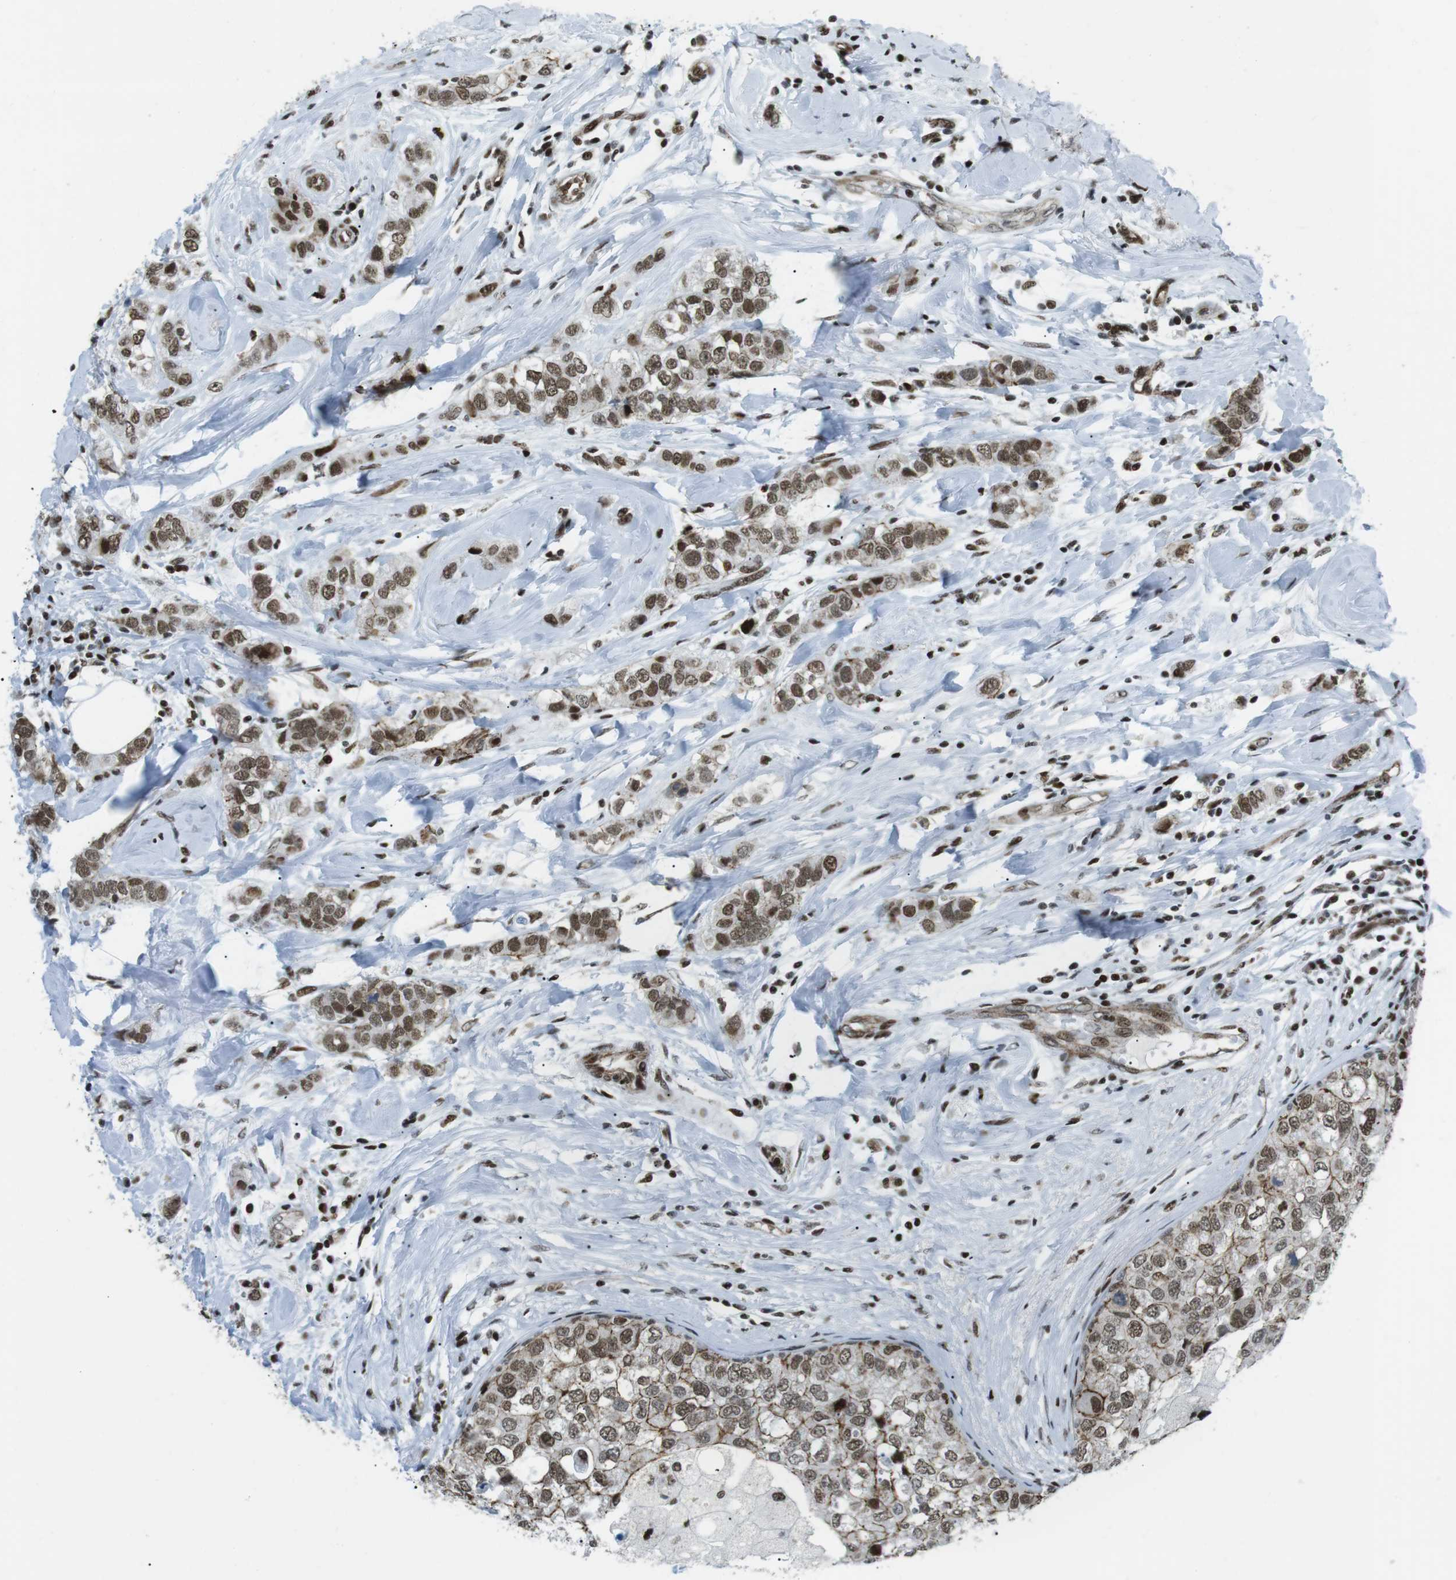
{"staining": {"intensity": "moderate", "quantity": ">75%", "location": "nuclear"}, "tissue": "breast cancer", "cell_type": "Tumor cells", "image_type": "cancer", "snomed": [{"axis": "morphology", "description": "Duct carcinoma"}, {"axis": "topography", "description": "Breast"}], "caption": "A medium amount of moderate nuclear staining is present in approximately >75% of tumor cells in infiltrating ductal carcinoma (breast) tissue. (IHC, brightfield microscopy, high magnification).", "gene": "ARID1A", "patient": {"sex": "female", "age": 50}}